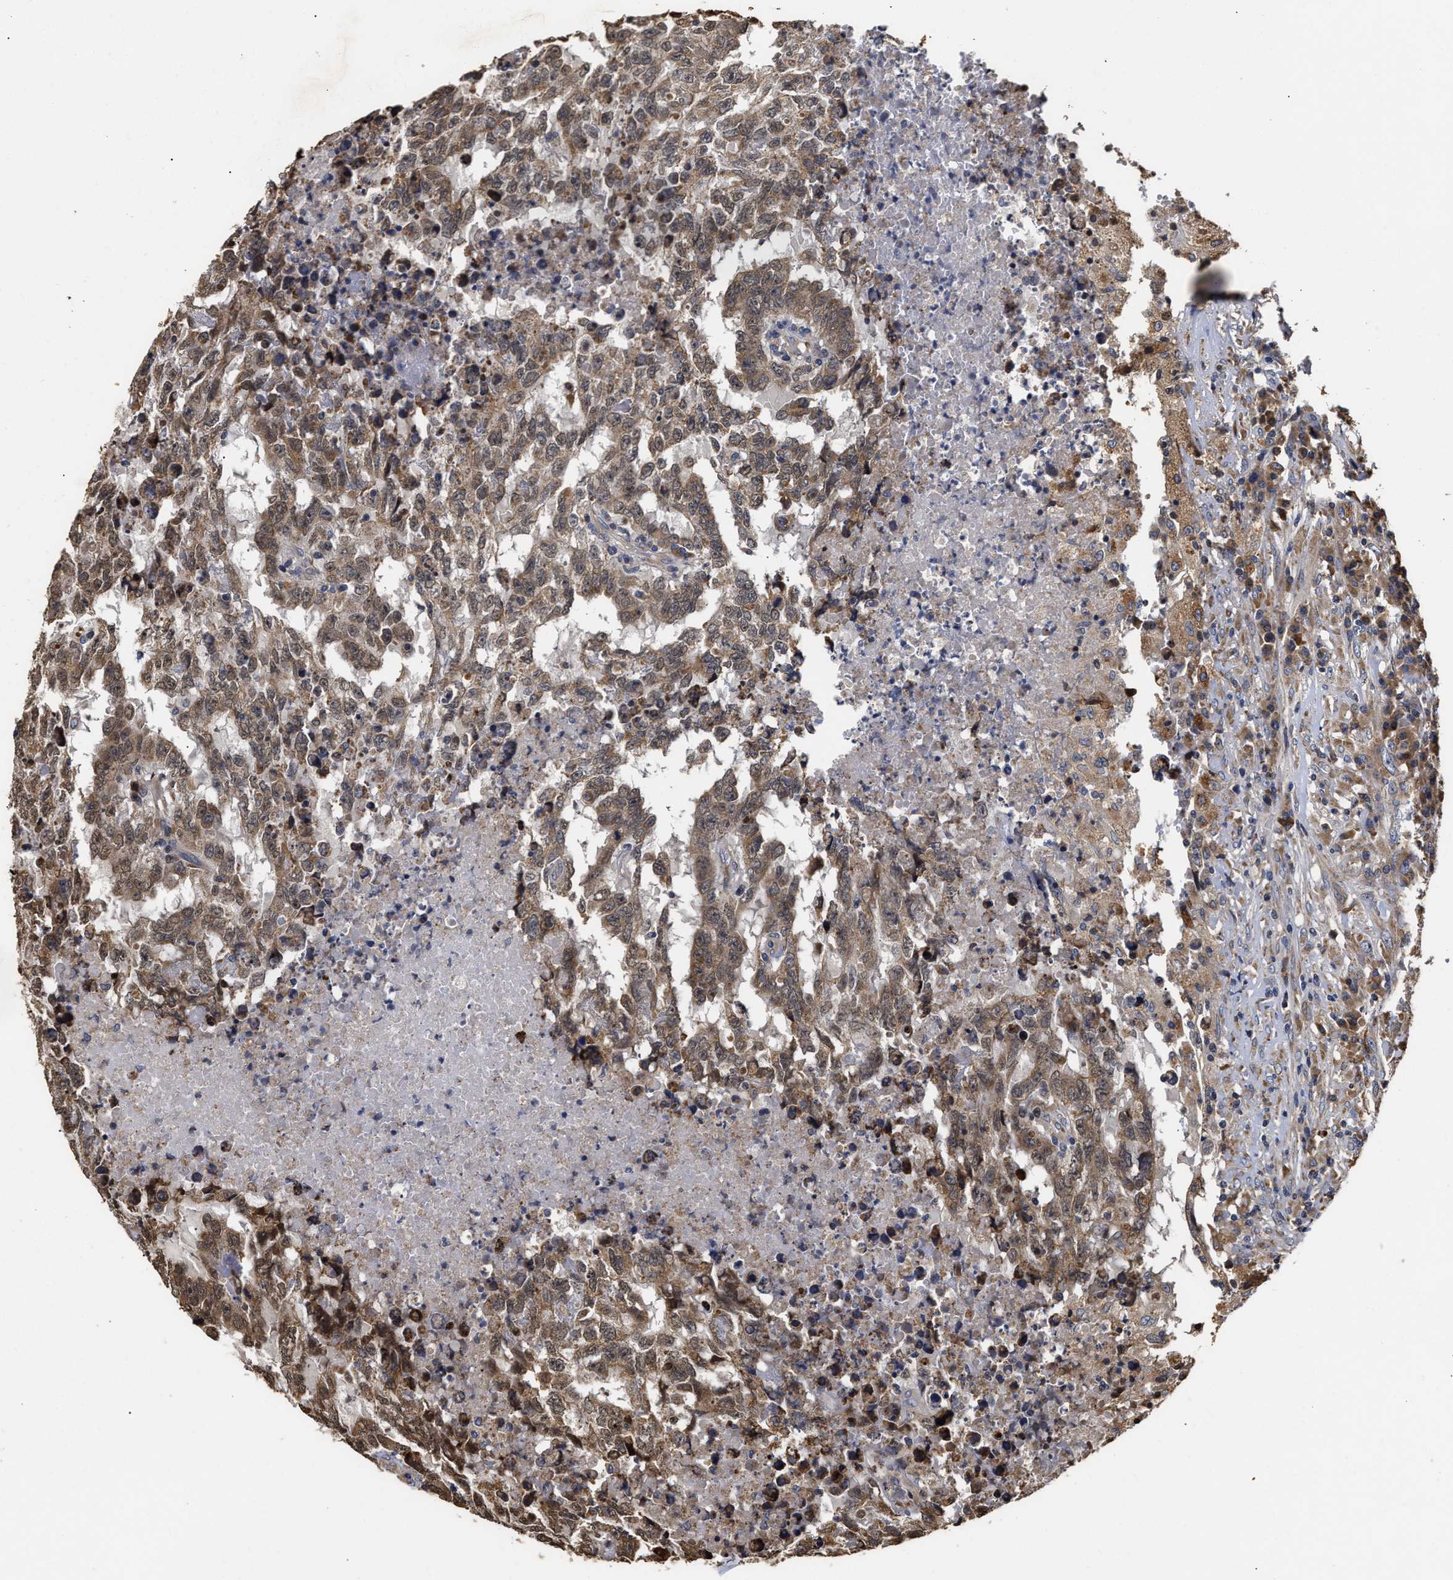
{"staining": {"intensity": "moderate", "quantity": ">75%", "location": "cytoplasmic/membranous"}, "tissue": "testis cancer", "cell_type": "Tumor cells", "image_type": "cancer", "snomed": [{"axis": "morphology", "description": "Necrosis, NOS"}, {"axis": "morphology", "description": "Carcinoma, Embryonal, NOS"}, {"axis": "topography", "description": "Testis"}], "caption": "Tumor cells demonstrate medium levels of moderate cytoplasmic/membranous expression in approximately >75% of cells in embryonal carcinoma (testis).", "gene": "GOSR1", "patient": {"sex": "male", "age": 19}}